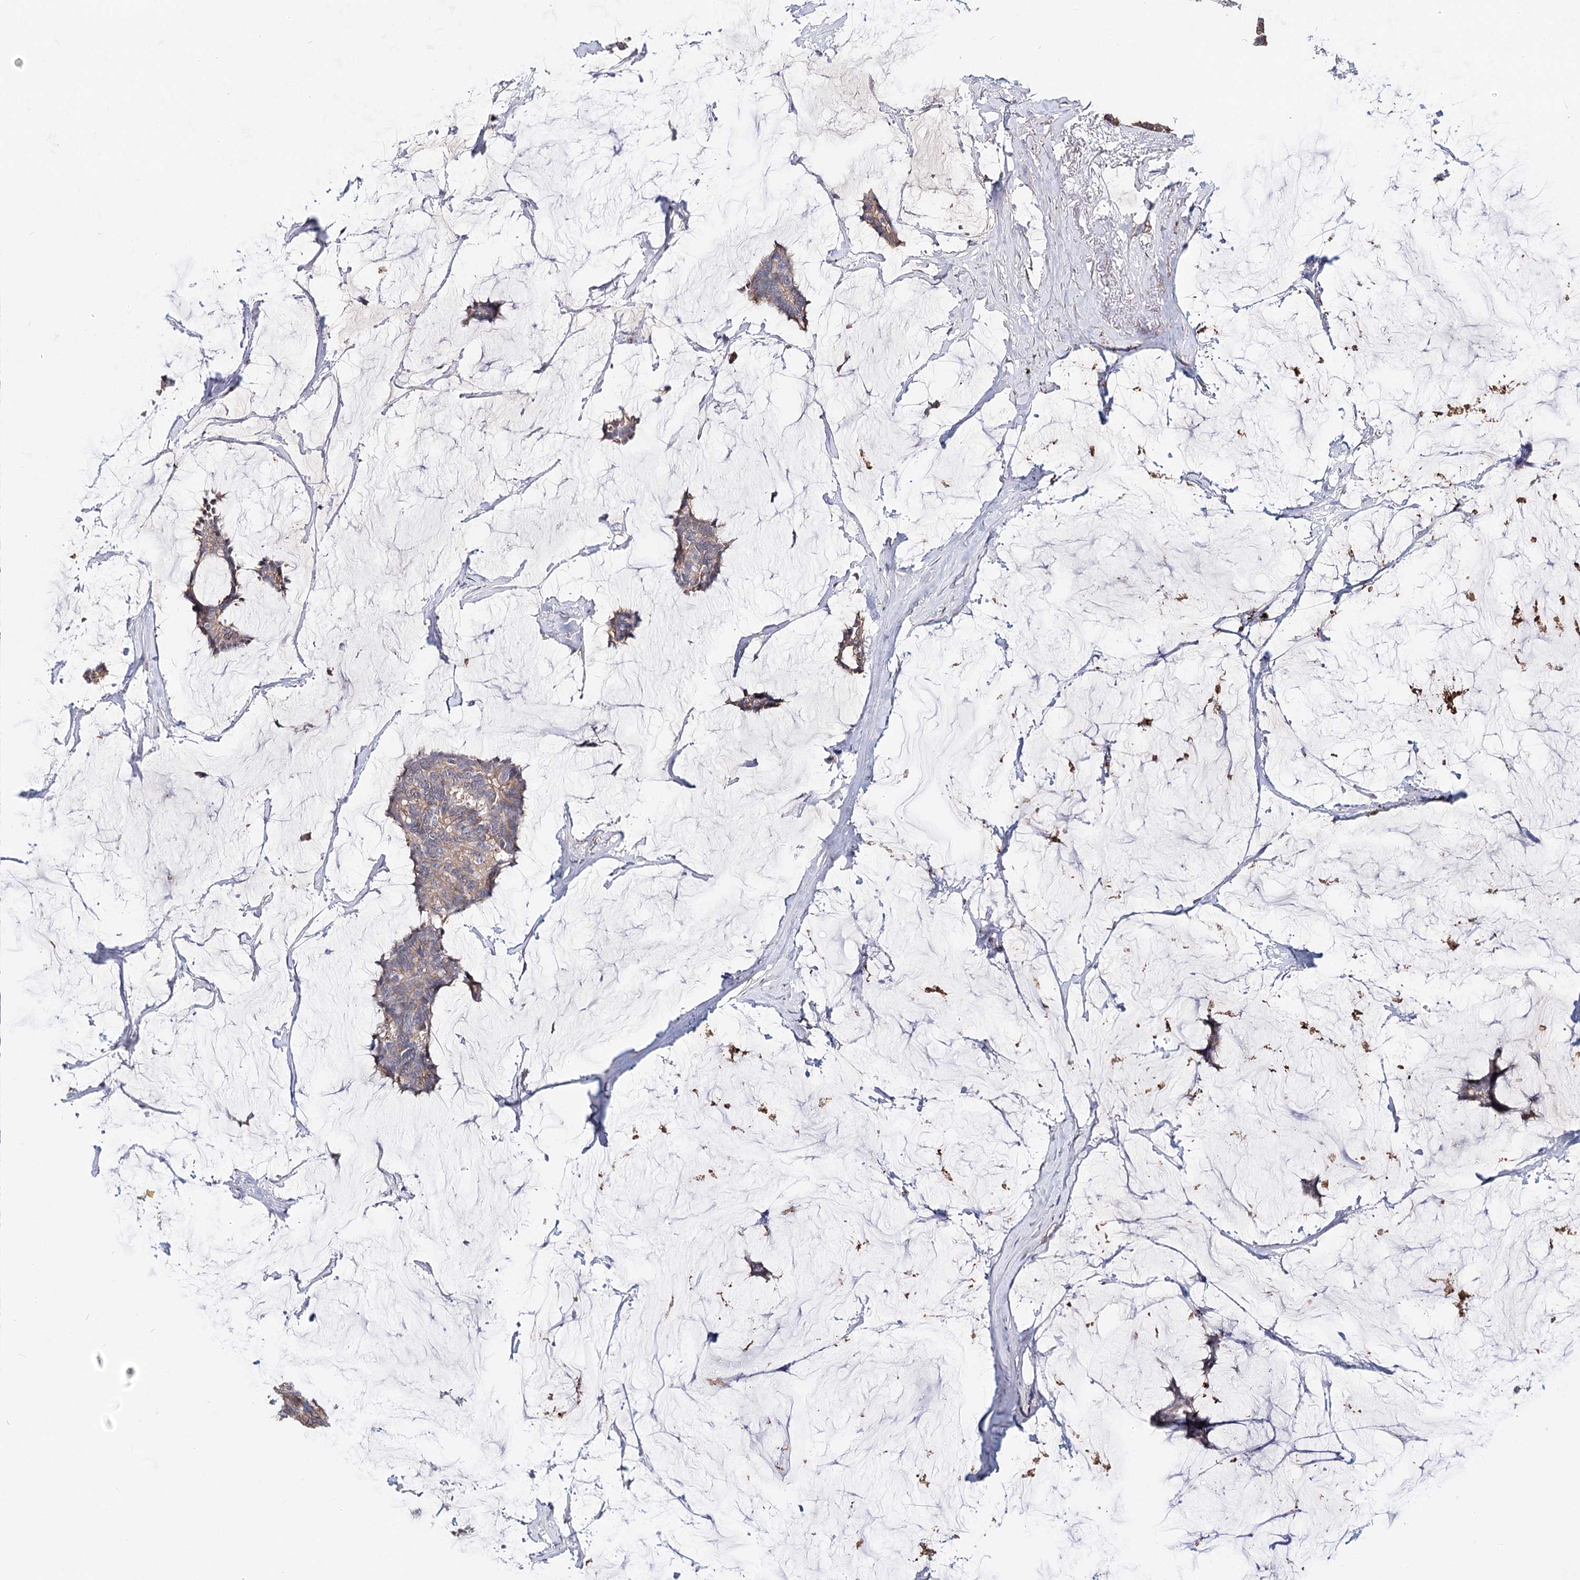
{"staining": {"intensity": "weak", "quantity": "25%-75%", "location": "cytoplasmic/membranous"}, "tissue": "breast cancer", "cell_type": "Tumor cells", "image_type": "cancer", "snomed": [{"axis": "morphology", "description": "Duct carcinoma"}, {"axis": "topography", "description": "Breast"}], "caption": "Human invasive ductal carcinoma (breast) stained with a protein marker exhibits weak staining in tumor cells.", "gene": "TMEM218", "patient": {"sex": "female", "age": 93}}